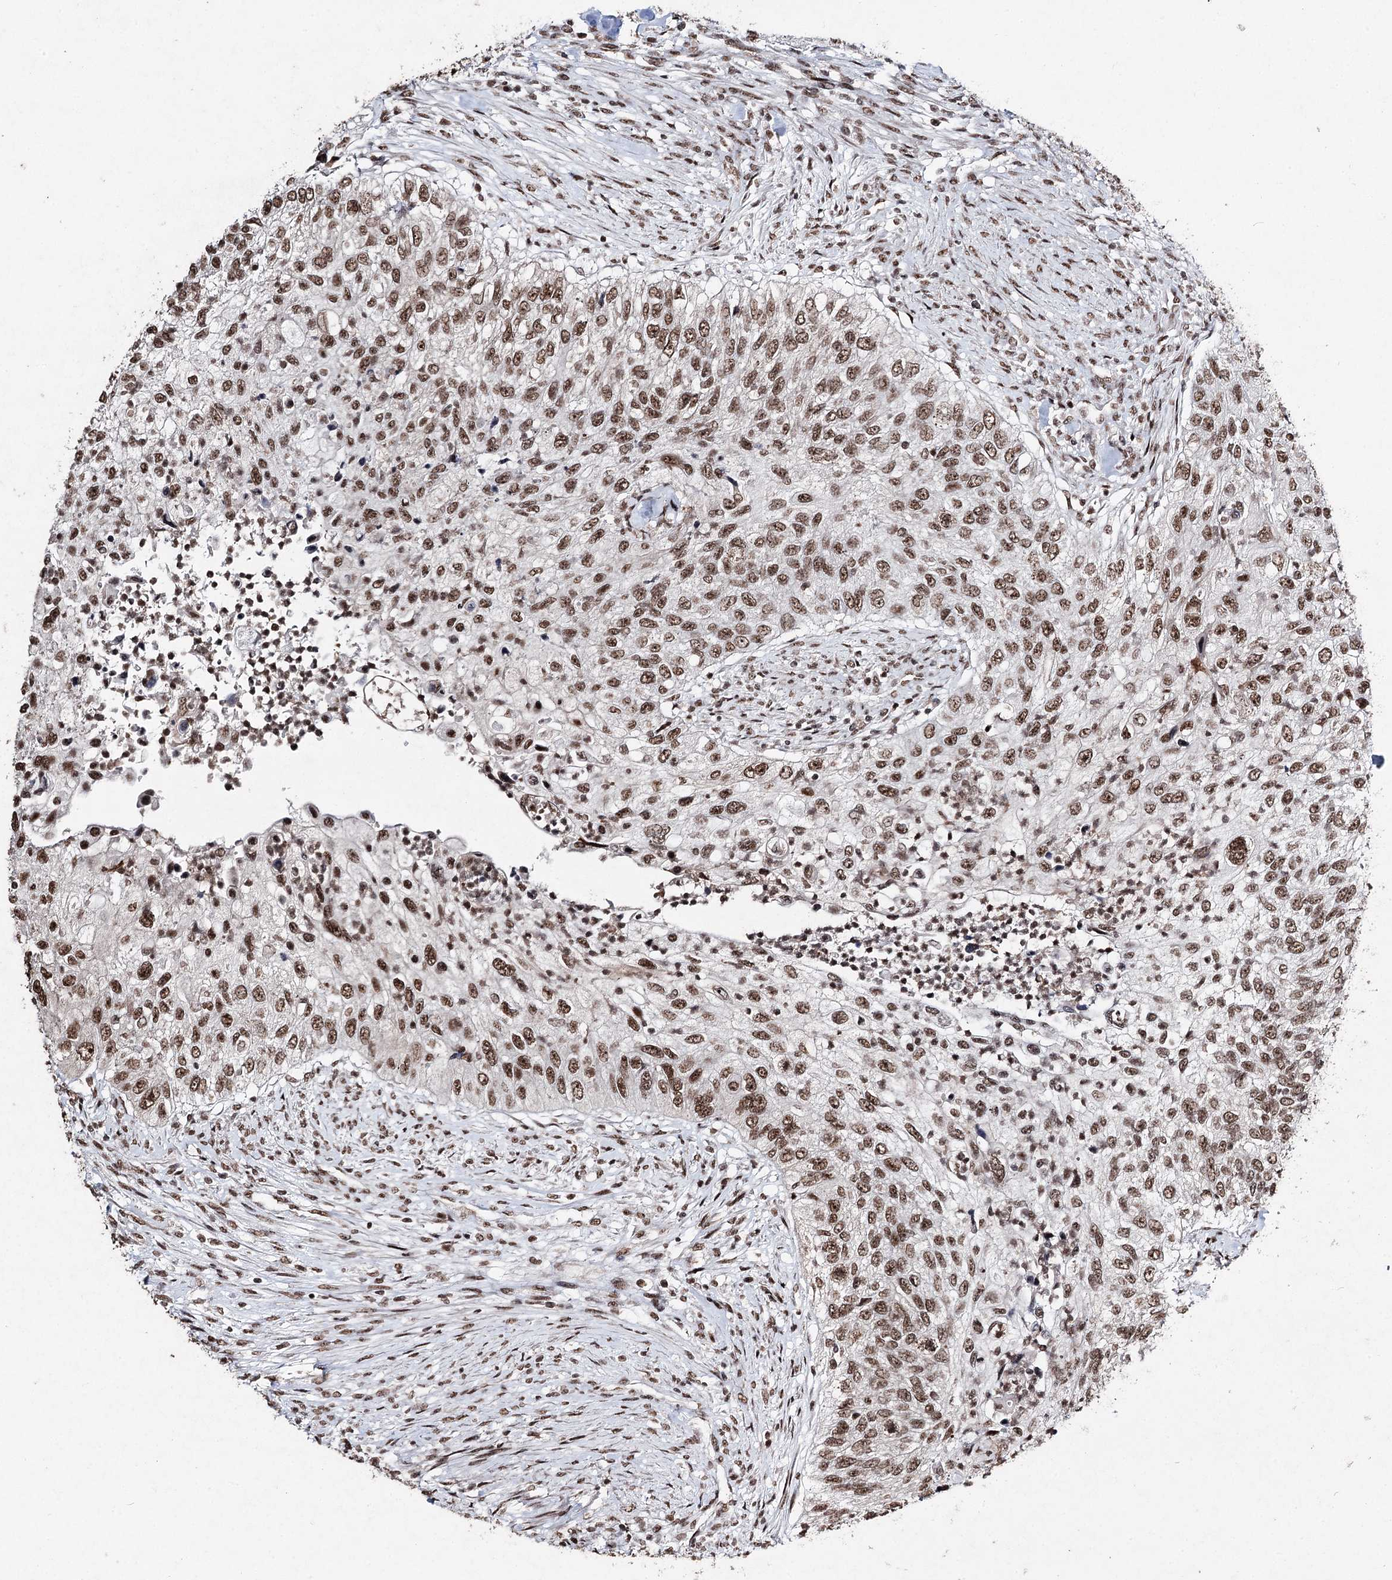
{"staining": {"intensity": "strong", "quantity": ">75%", "location": "nuclear"}, "tissue": "urothelial cancer", "cell_type": "Tumor cells", "image_type": "cancer", "snomed": [{"axis": "morphology", "description": "Urothelial carcinoma, High grade"}, {"axis": "topography", "description": "Urinary bladder"}], "caption": "Immunohistochemistry (IHC) (DAB) staining of human high-grade urothelial carcinoma displays strong nuclear protein expression in approximately >75% of tumor cells.", "gene": "PDCD4", "patient": {"sex": "female", "age": 60}}